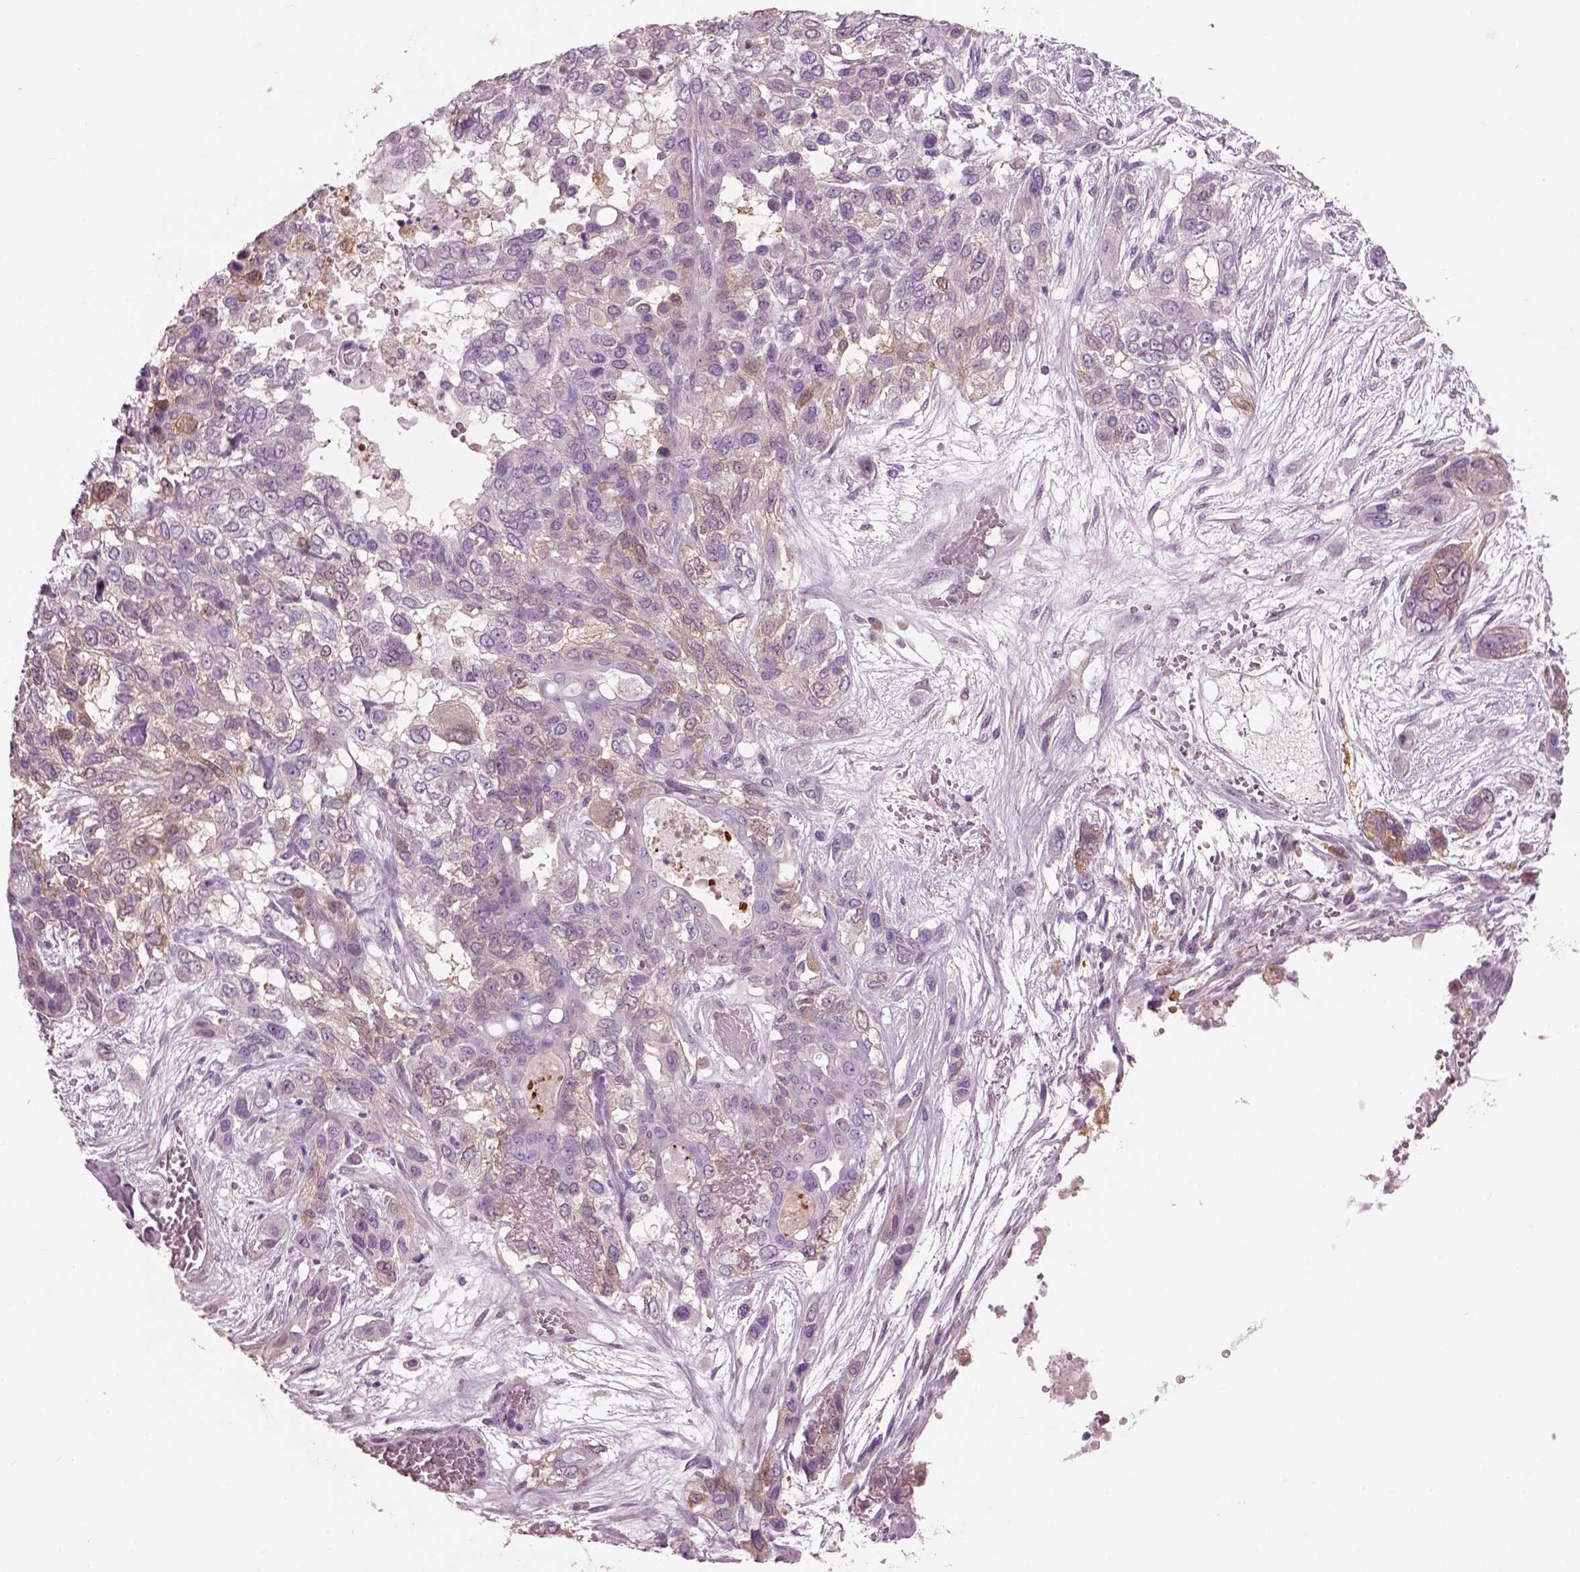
{"staining": {"intensity": "negative", "quantity": "none", "location": "none"}, "tissue": "lung cancer", "cell_type": "Tumor cells", "image_type": "cancer", "snomed": [{"axis": "morphology", "description": "Squamous cell carcinoma, NOS"}, {"axis": "topography", "description": "Lung"}], "caption": "IHC histopathology image of neoplastic tissue: human lung cancer stained with DAB displays no significant protein positivity in tumor cells.", "gene": "ADGRG5", "patient": {"sex": "female", "age": 70}}